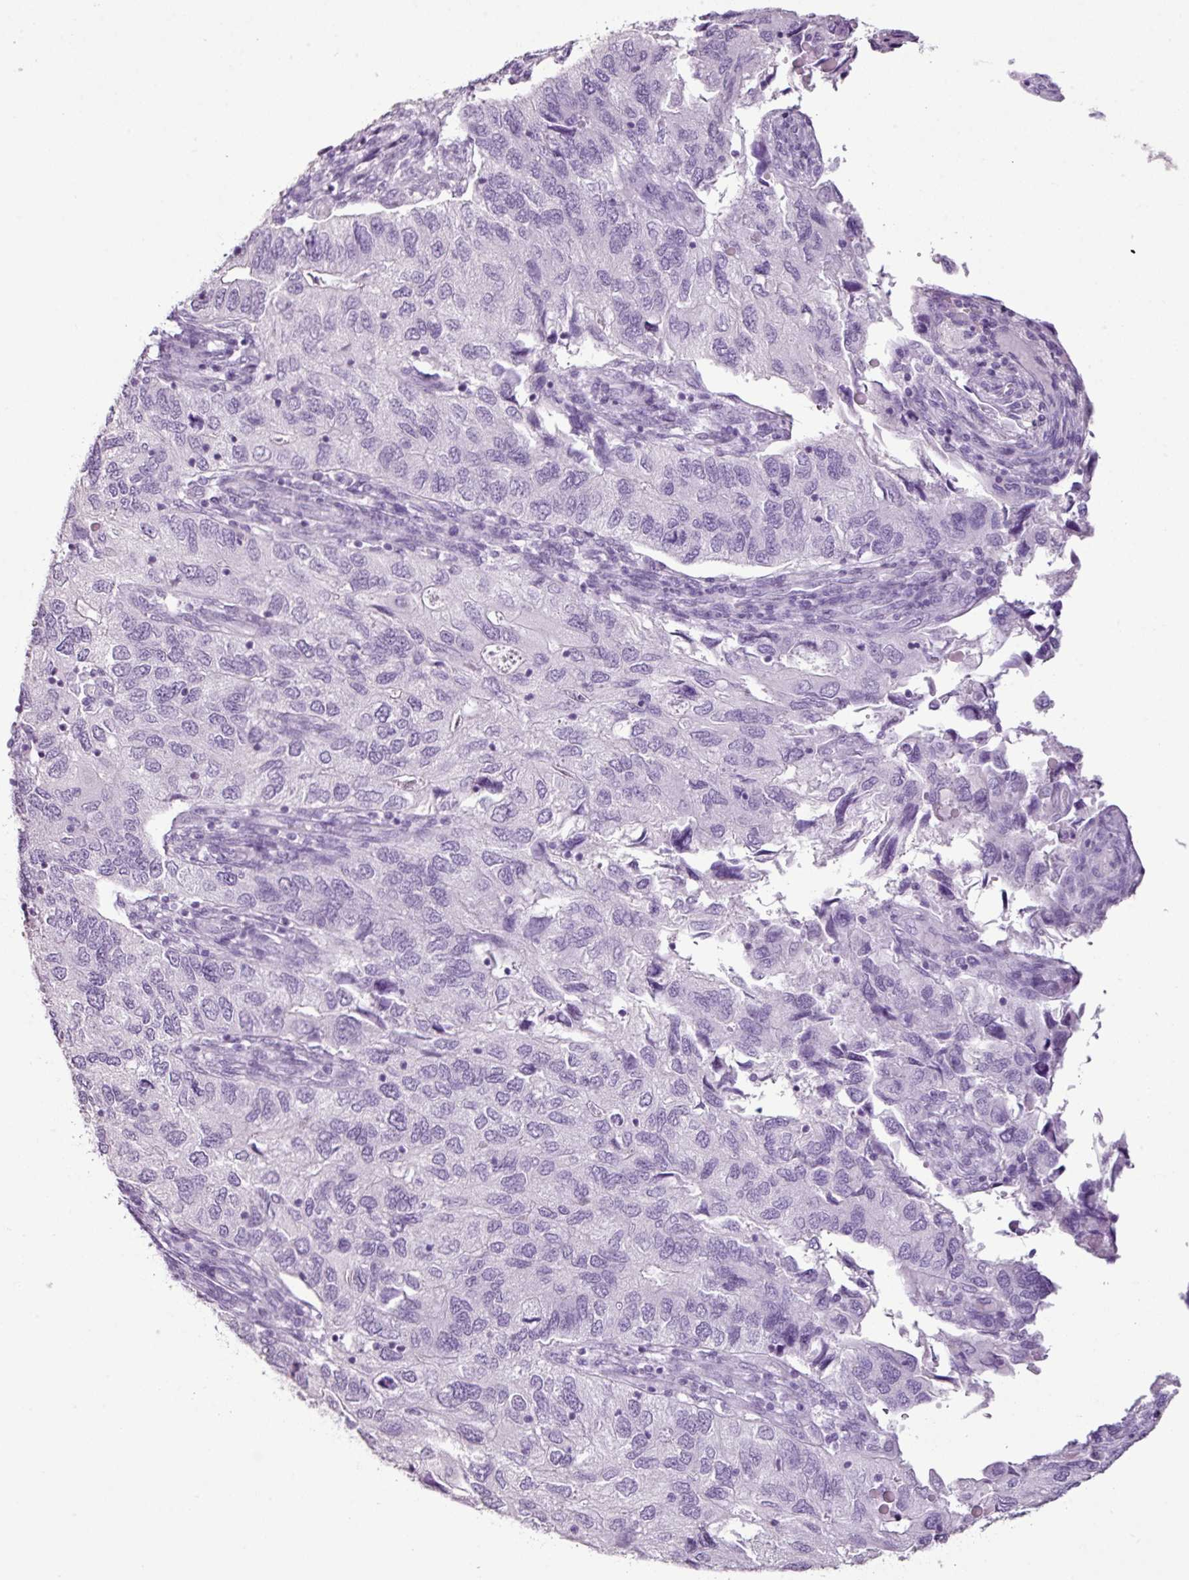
{"staining": {"intensity": "negative", "quantity": "none", "location": "none"}, "tissue": "endometrial cancer", "cell_type": "Tumor cells", "image_type": "cancer", "snomed": [{"axis": "morphology", "description": "Carcinoma, NOS"}, {"axis": "topography", "description": "Uterus"}], "caption": "Image shows no protein expression in tumor cells of endometrial cancer (carcinoma) tissue.", "gene": "SCT", "patient": {"sex": "female", "age": 76}}